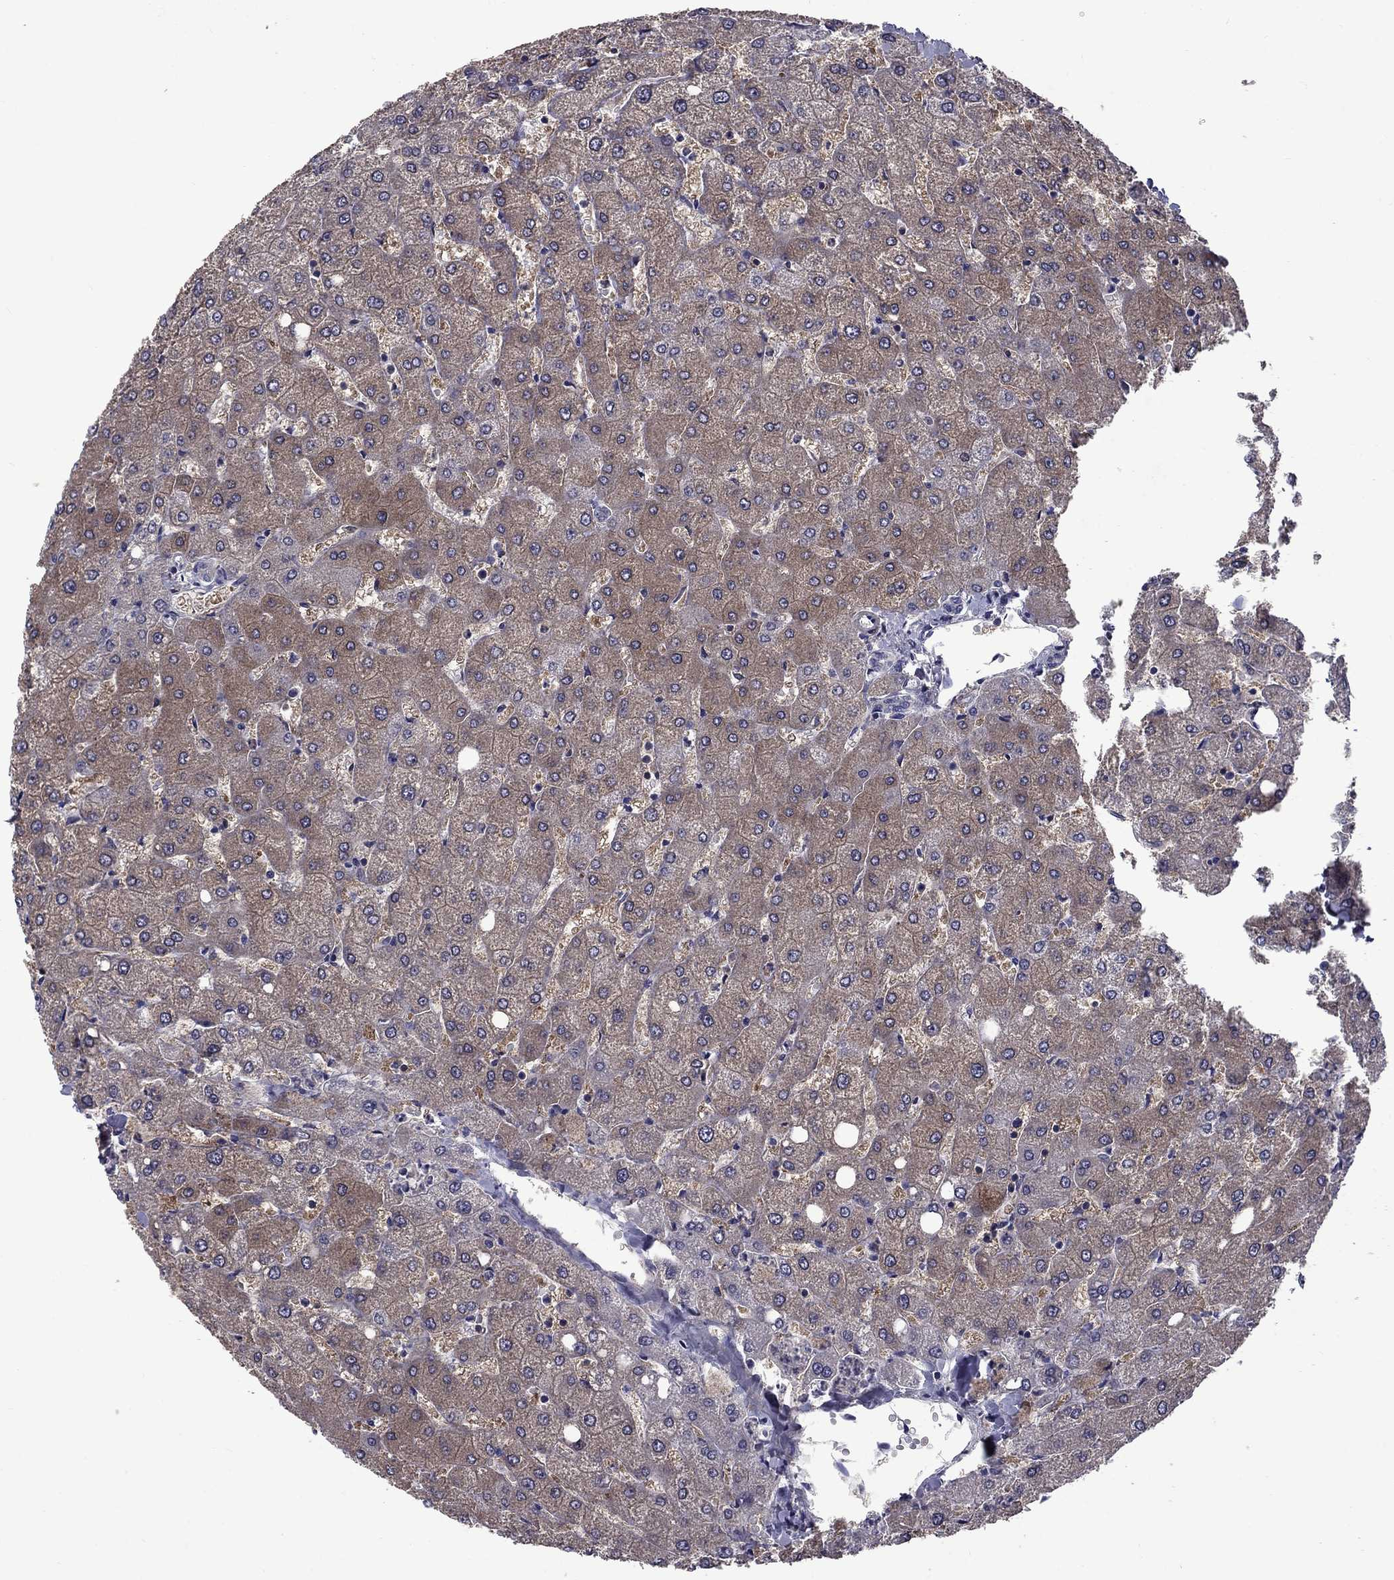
{"staining": {"intensity": "negative", "quantity": "none", "location": "none"}, "tissue": "liver", "cell_type": "Cholangiocytes", "image_type": "normal", "snomed": [{"axis": "morphology", "description": "Normal tissue, NOS"}, {"axis": "topography", "description": "Liver"}], "caption": "This is an immunohistochemistry (IHC) micrograph of unremarkable liver. There is no expression in cholangiocytes.", "gene": "SNTA1", "patient": {"sex": "female", "age": 54}}